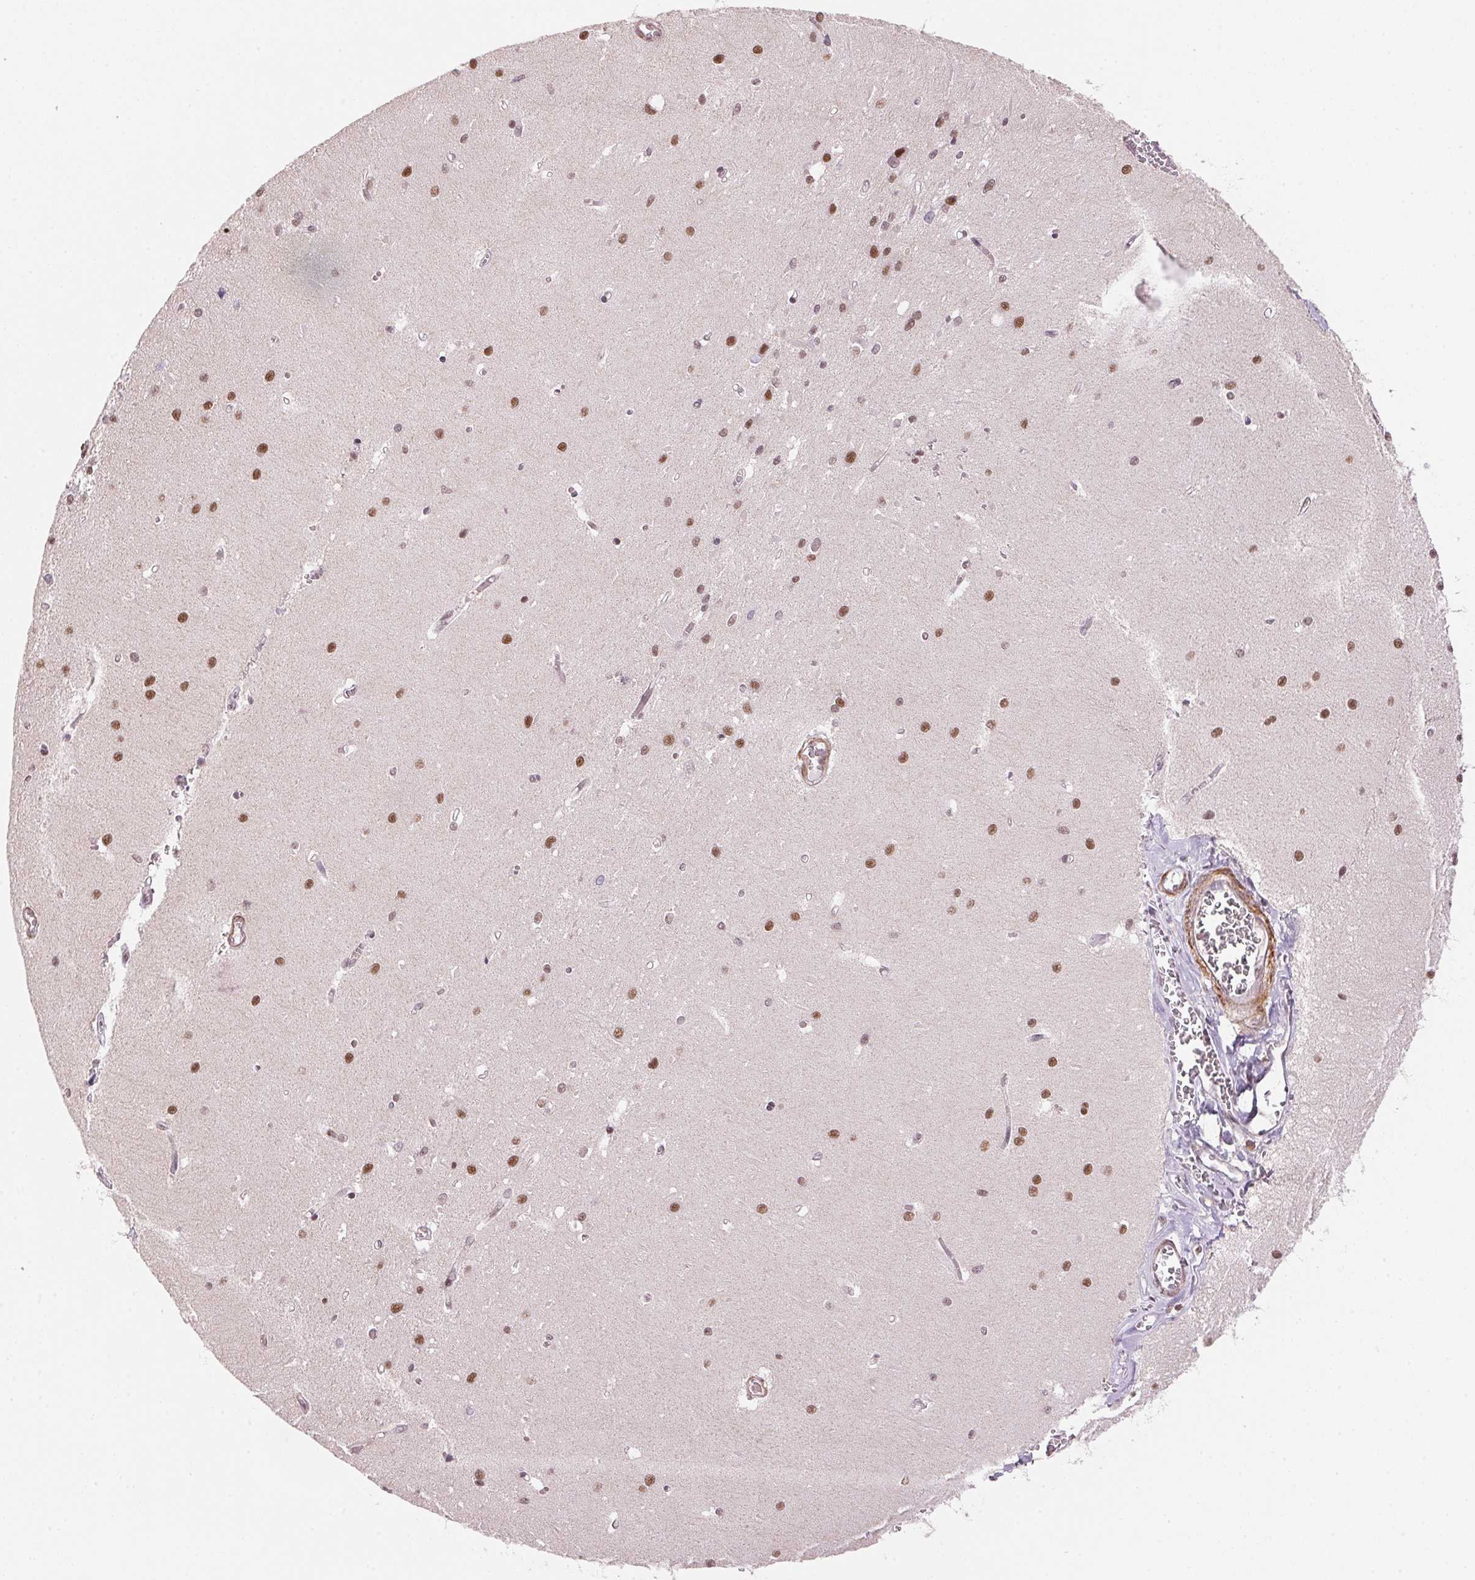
{"staining": {"intensity": "strong", "quantity": "25%-75%", "location": "nuclear"}, "tissue": "cerebellum", "cell_type": "Cells in granular layer", "image_type": "normal", "snomed": [{"axis": "morphology", "description": "Normal tissue, NOS"}, {"axis": "topography", "description": "Cerebellum"}], "caption": "Protein analysis of benign cerebellum reveals strong nuclear positivity in approximately 25%-75% of cells in granular layer.", "gene": "HNRNPDL", "patient": {"sex": "male", "age": 37}}